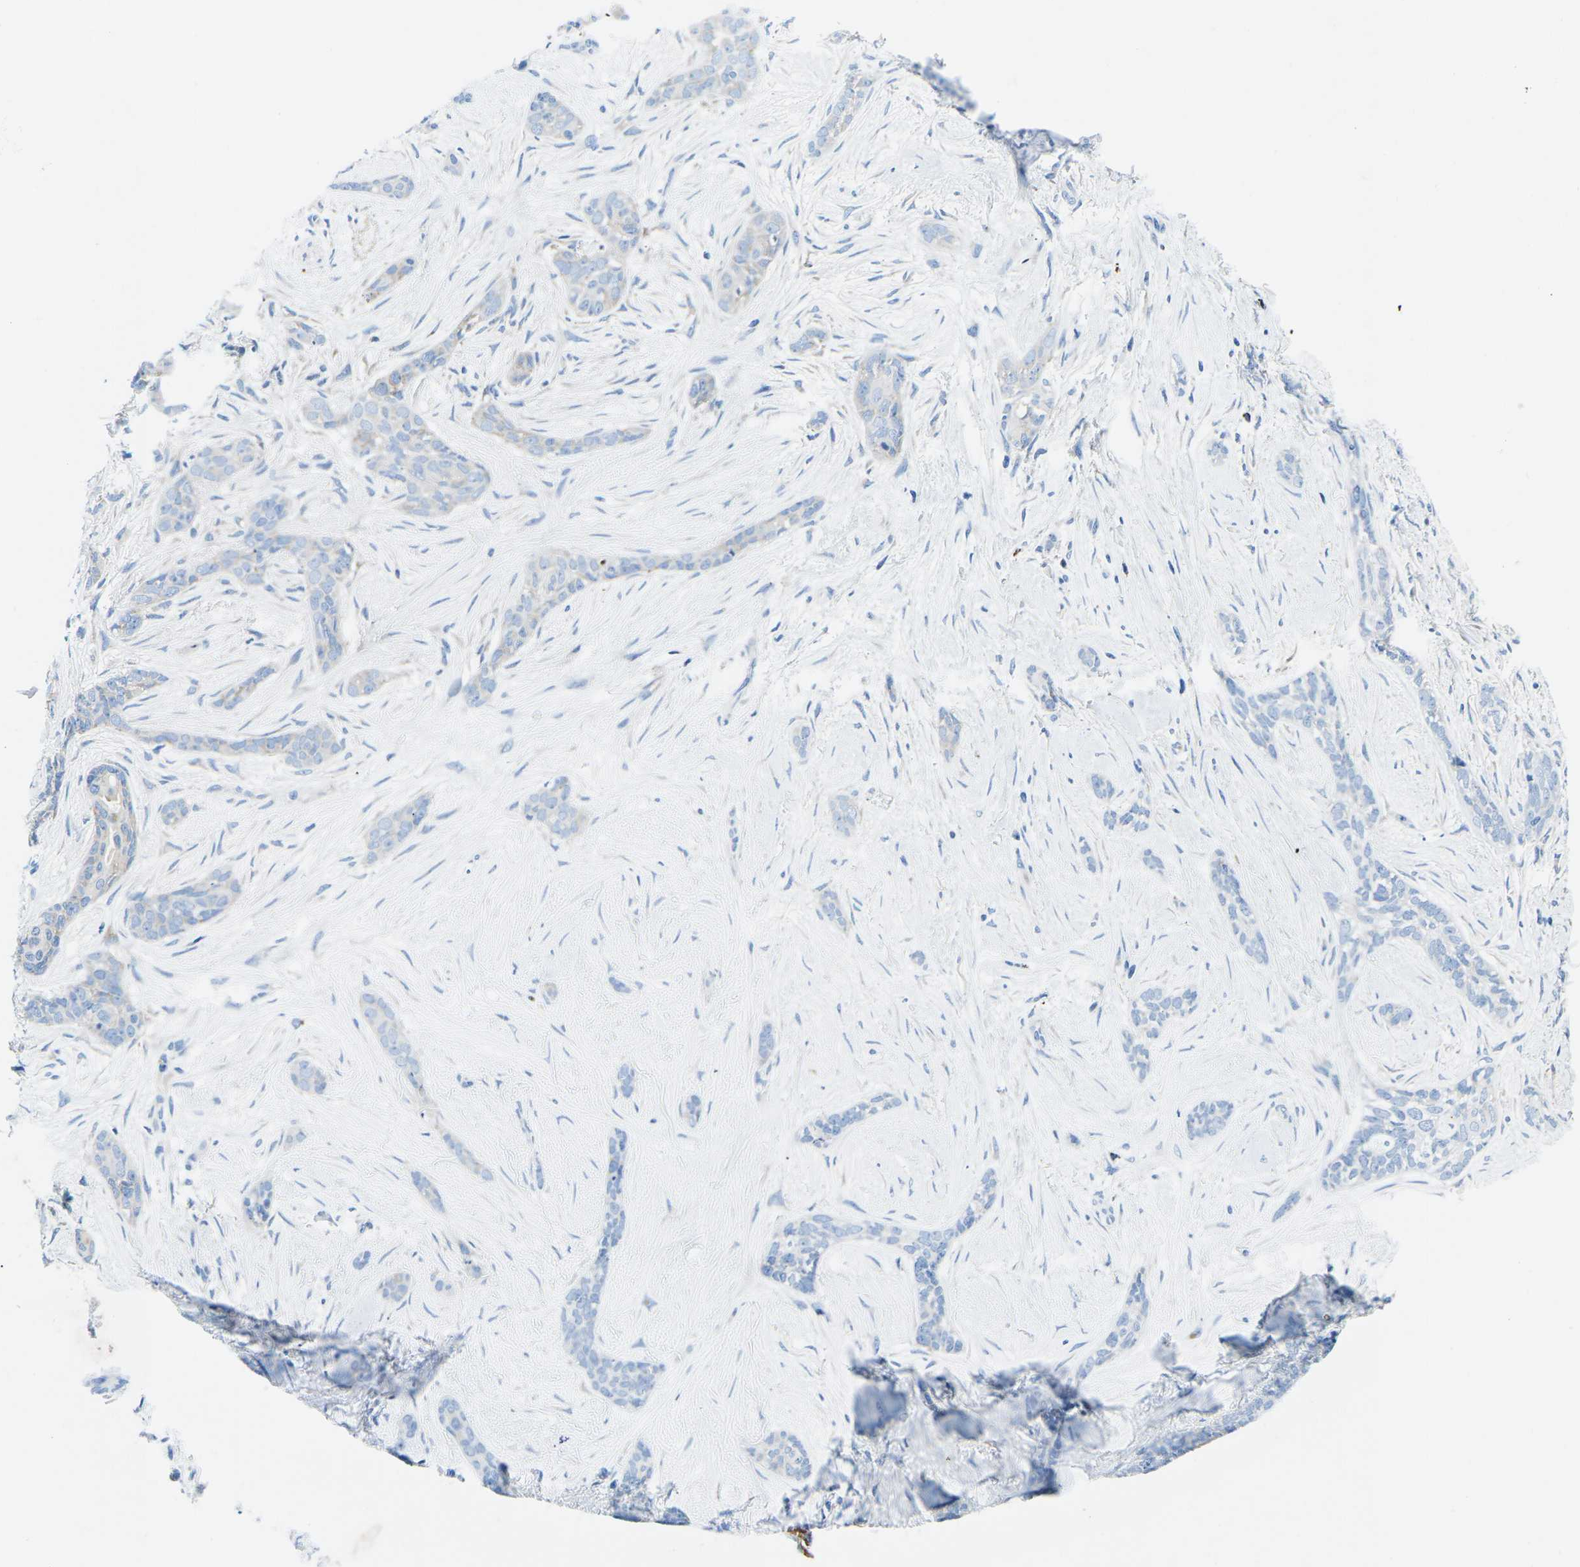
{"staining": {"intensity": "negative", "quantity": "none", "location": "none"}, "tissue": "skin cancer", "cell_type": "Tumor cells", "image_type": "cancer", "snomed": [{"axis": "morphology", "description": "Basal cell carcinoma"}, {"axis": "morphology", "description": "Adnexal tumor, benign"}, {"axis": "topography", "description": "Skin"}], "caption": "Photomicrograph shows no significant protein staining in tumor cells of basal cell carcinoma (skin).", "gene": "MC4R", "patient": {"sex": "female", "age": 42}}